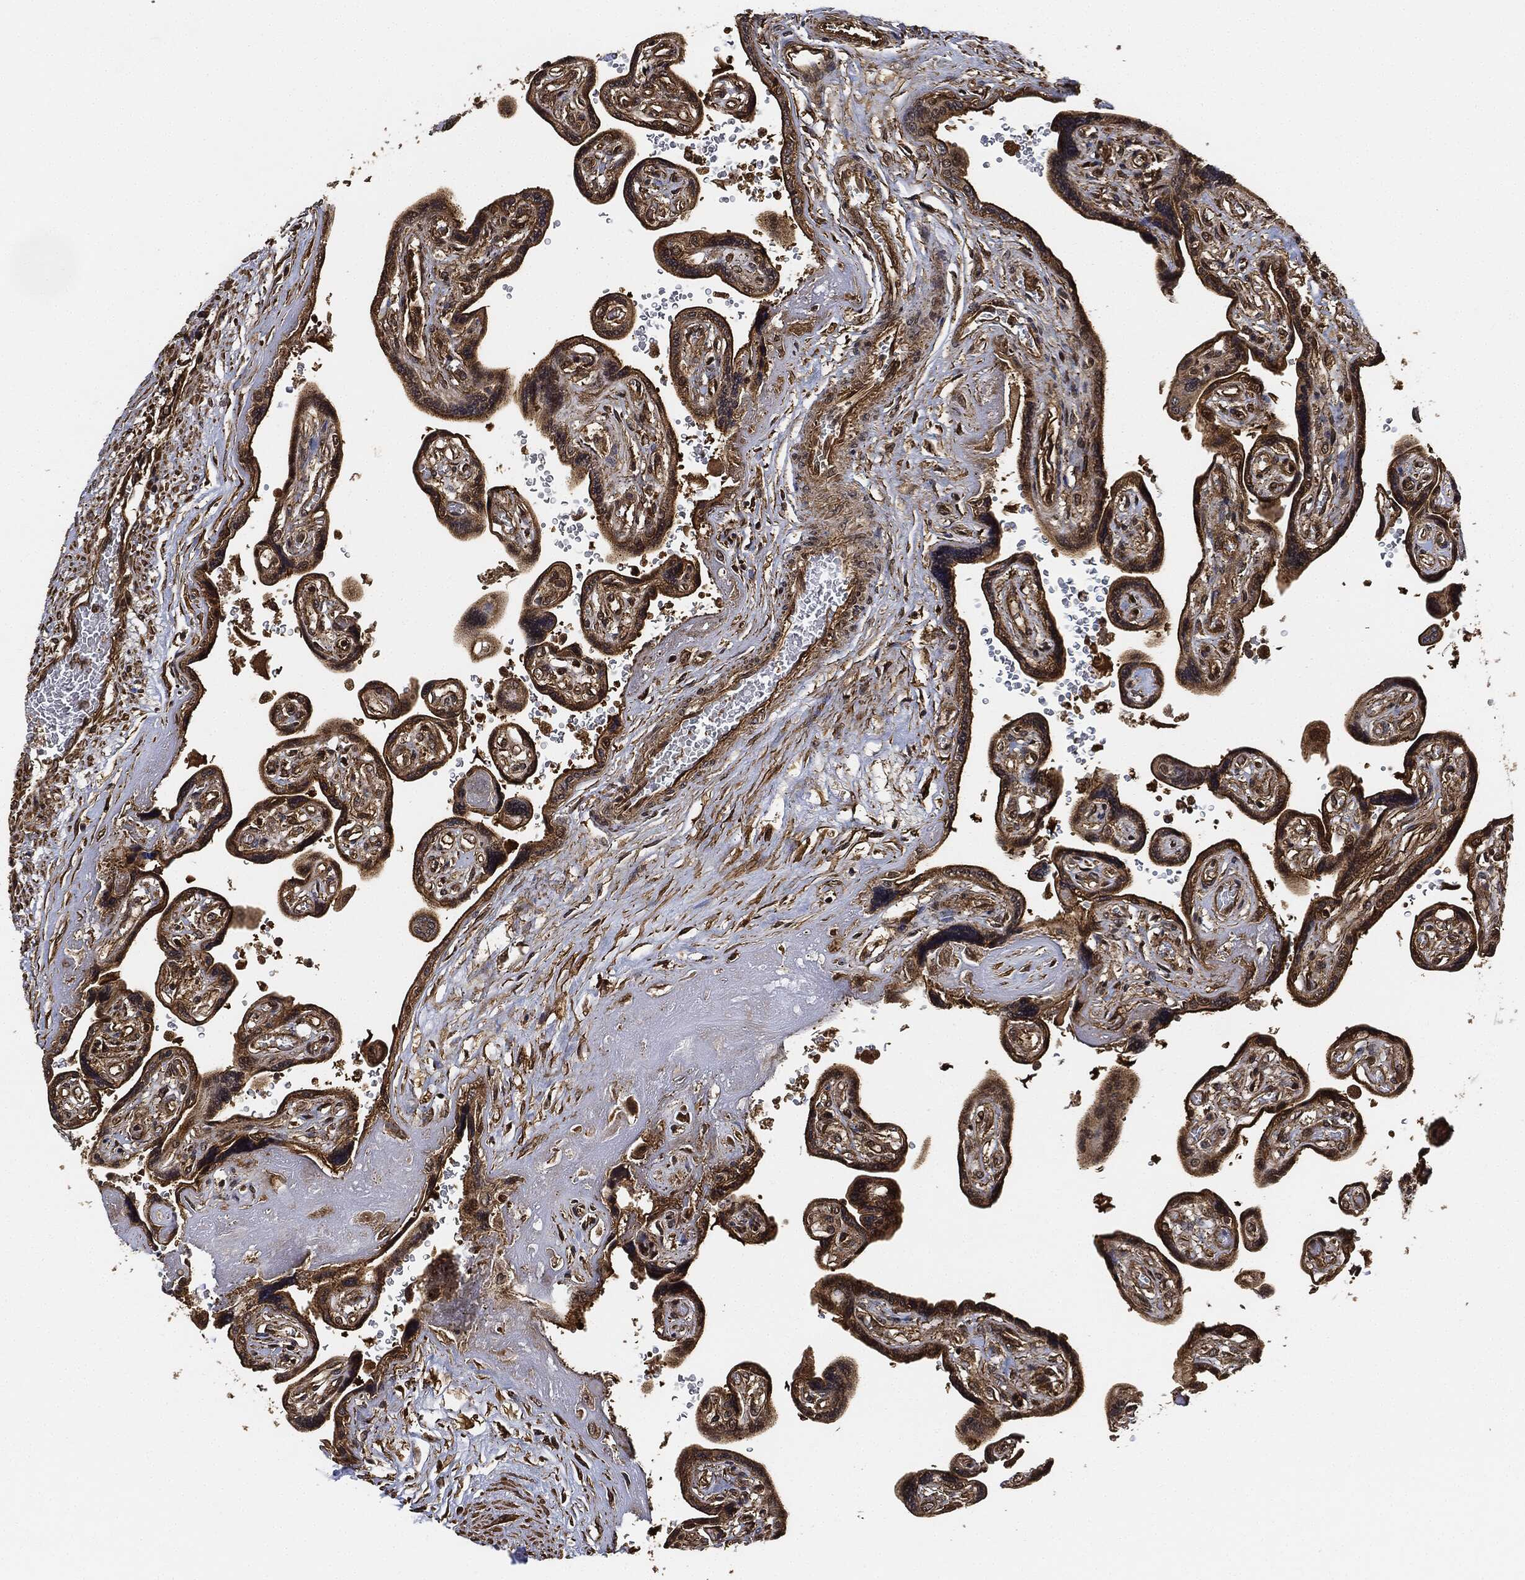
{"staining": {"intensity": "moderate", "quantity": ">75%", "location": "cytoplasmic/membranous"}, "tissue": "placenta", "cell_type": "Decidual cells", "image_type": "normal", "snomed": [{"axis": "morphology", "description": "Normal tissue, NOS"}, {"axis": "topography", "description": "Placenta"}], "caption": "The histopathology image exhibits a brown stain indicating the presence of a protein in the cytoplasmic/membranous of decidual cells in placenta. The protein of interest is shown in brown color, while the nuclei are stained blue.", "gene": "CEP290", "patient": {"sex": "female", "age": 32}}